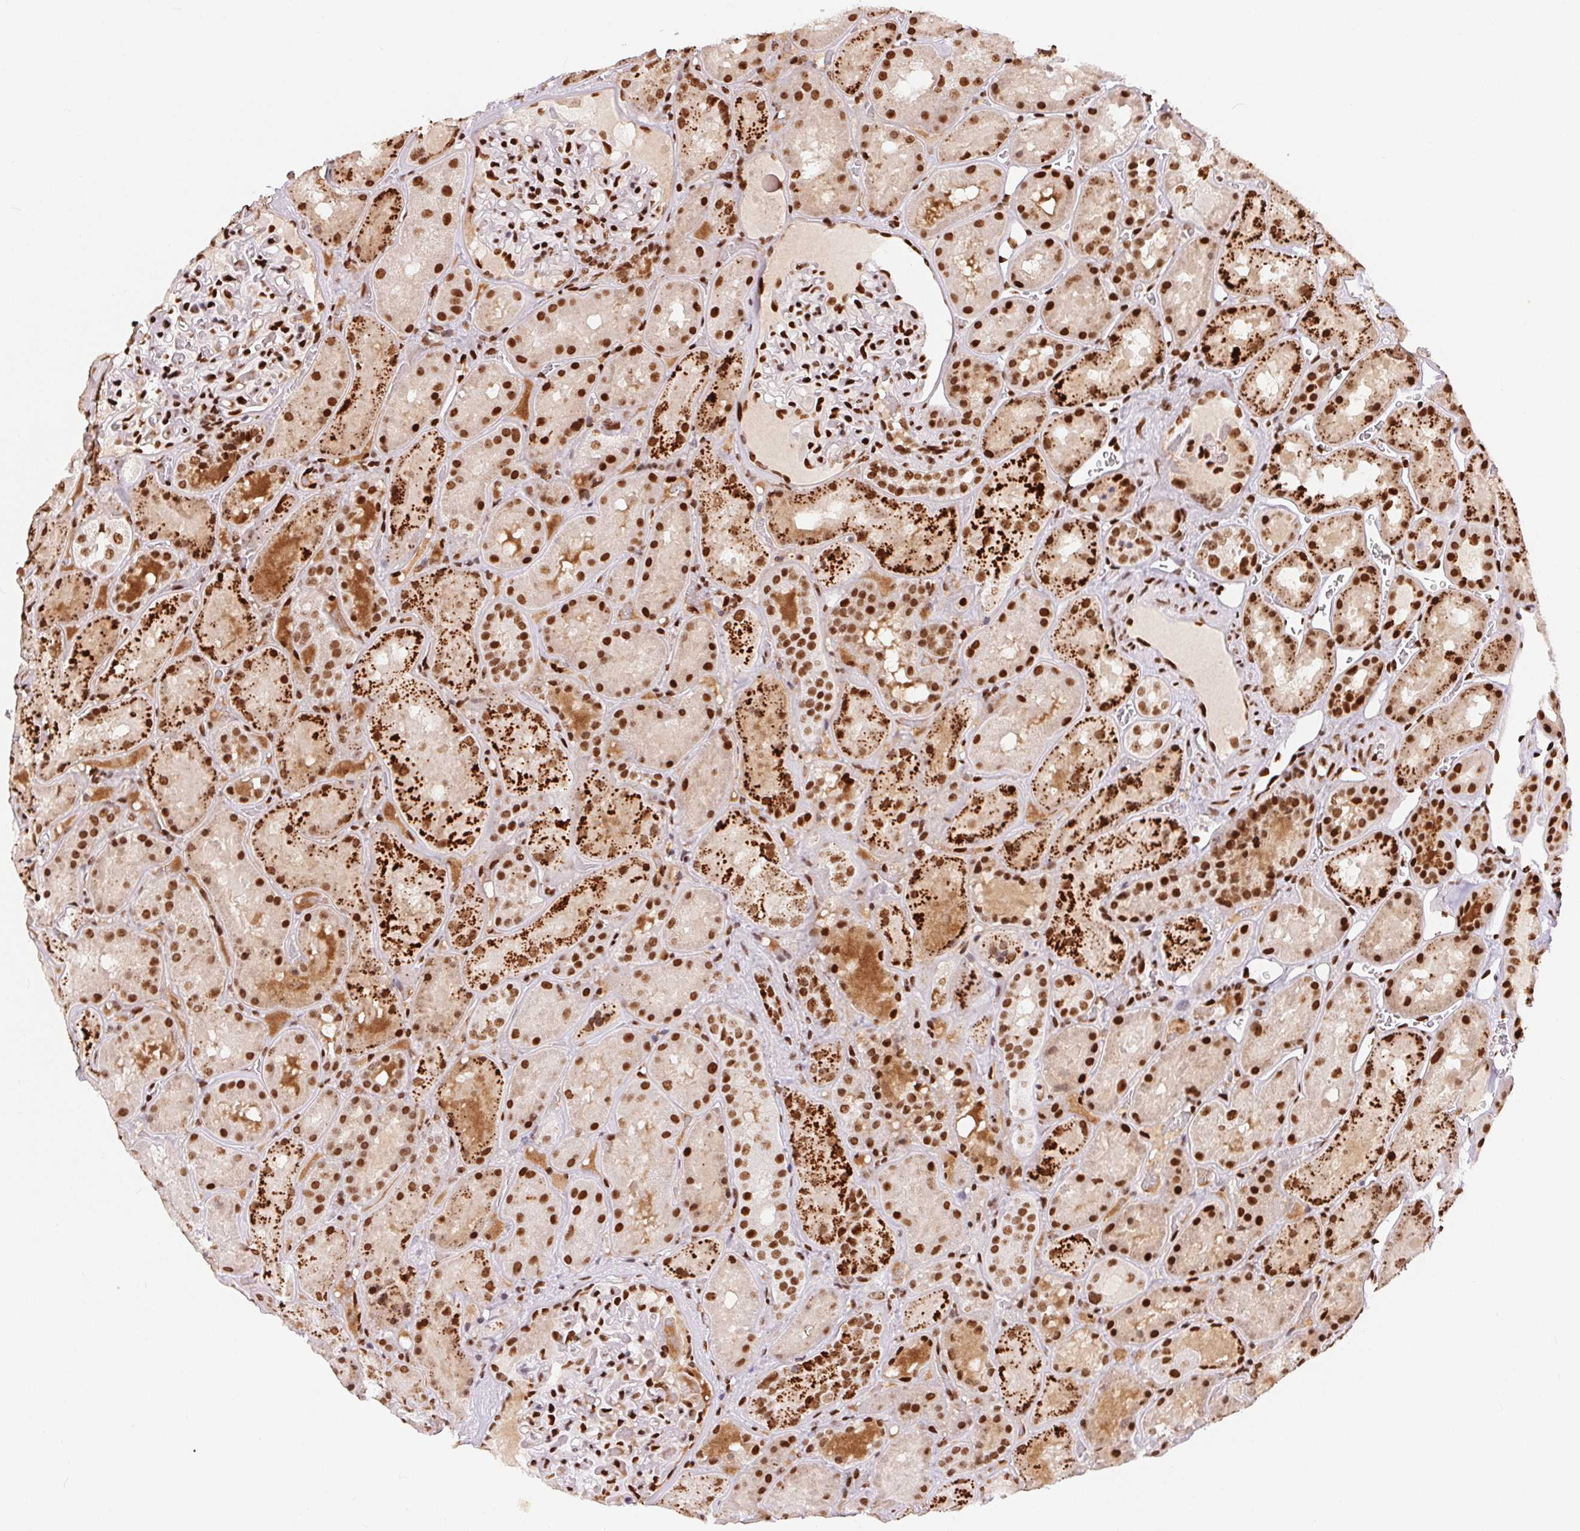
{"staining": {"intensity": "strong", "quantity": ">75%", "location": "cytoplasmic/membranous,nuclear"}, "tissue": "kidney", "cell_type": "Cells in glomeruli", "image_type": "normal", "snomed": [{"axis": "morphology", "description": "Normal tissue, NOS"}, {"axis": "topography", "description": "Kidney"}], "caption": "An image showing strong cytoplasmic/membranous,nuclear positivity in approximately >75% of cells in glomeruli in benign kidney, as visualized by brown immunohistochemical staining.", "gene": "ZNF80", "patient": {"sex": "male", "age": 73}}